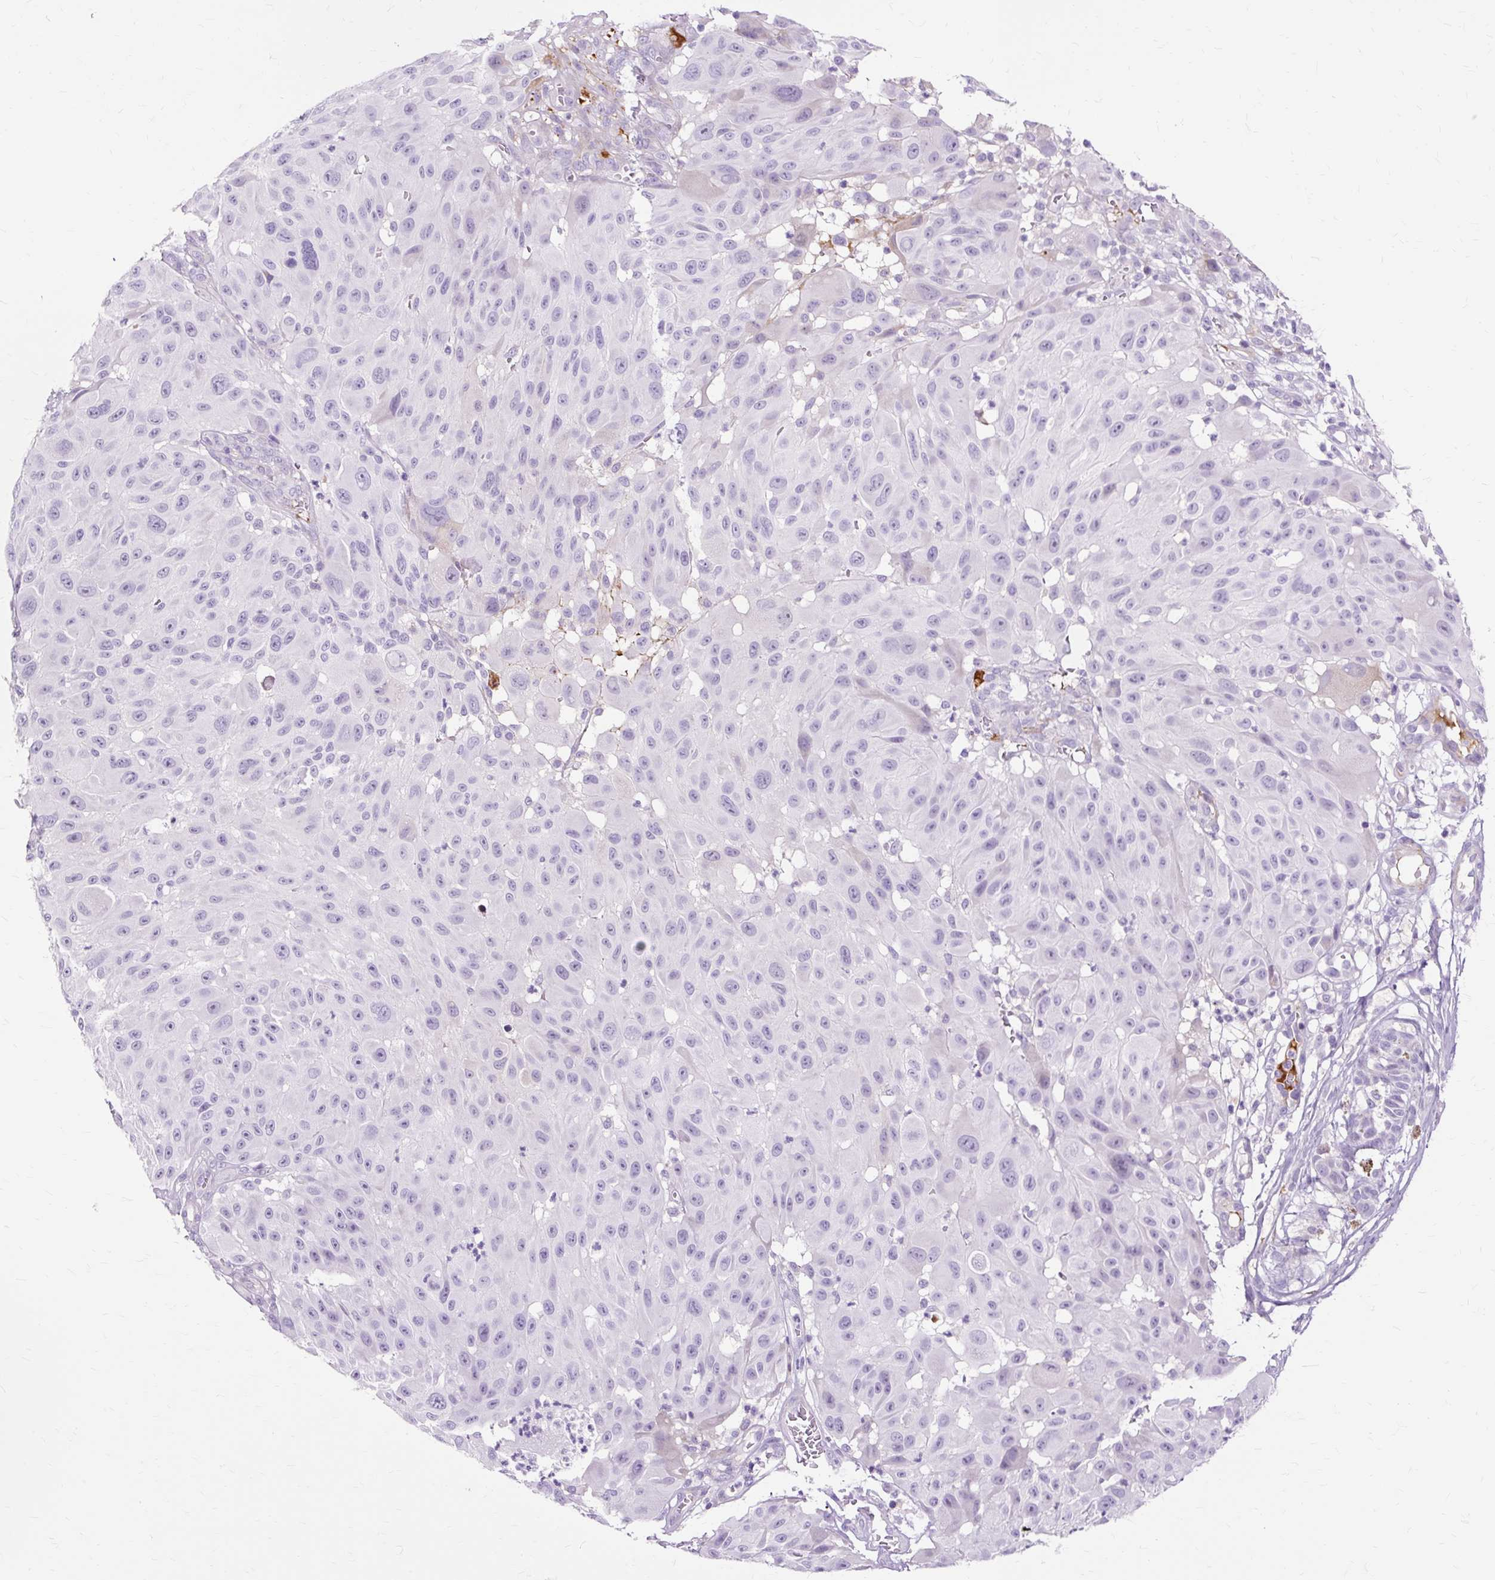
{"staining": {"intensity": "negative", "quantity": "none", "location": "none"}, "tissue": "melanoma", "cell_type": "Tumor cells", "image_type": "cancer", "snomed": [{"axis": "morphology", "description": "Malignant melanoma, NOS"}, {"axis": "topography", "description": "Skin"}], "caption": "The micrograph displays no significant staining in tumor cells of malignant melanoma.", "gene": "DCTN4", "patient": {"sex": "male", "age": 83}}